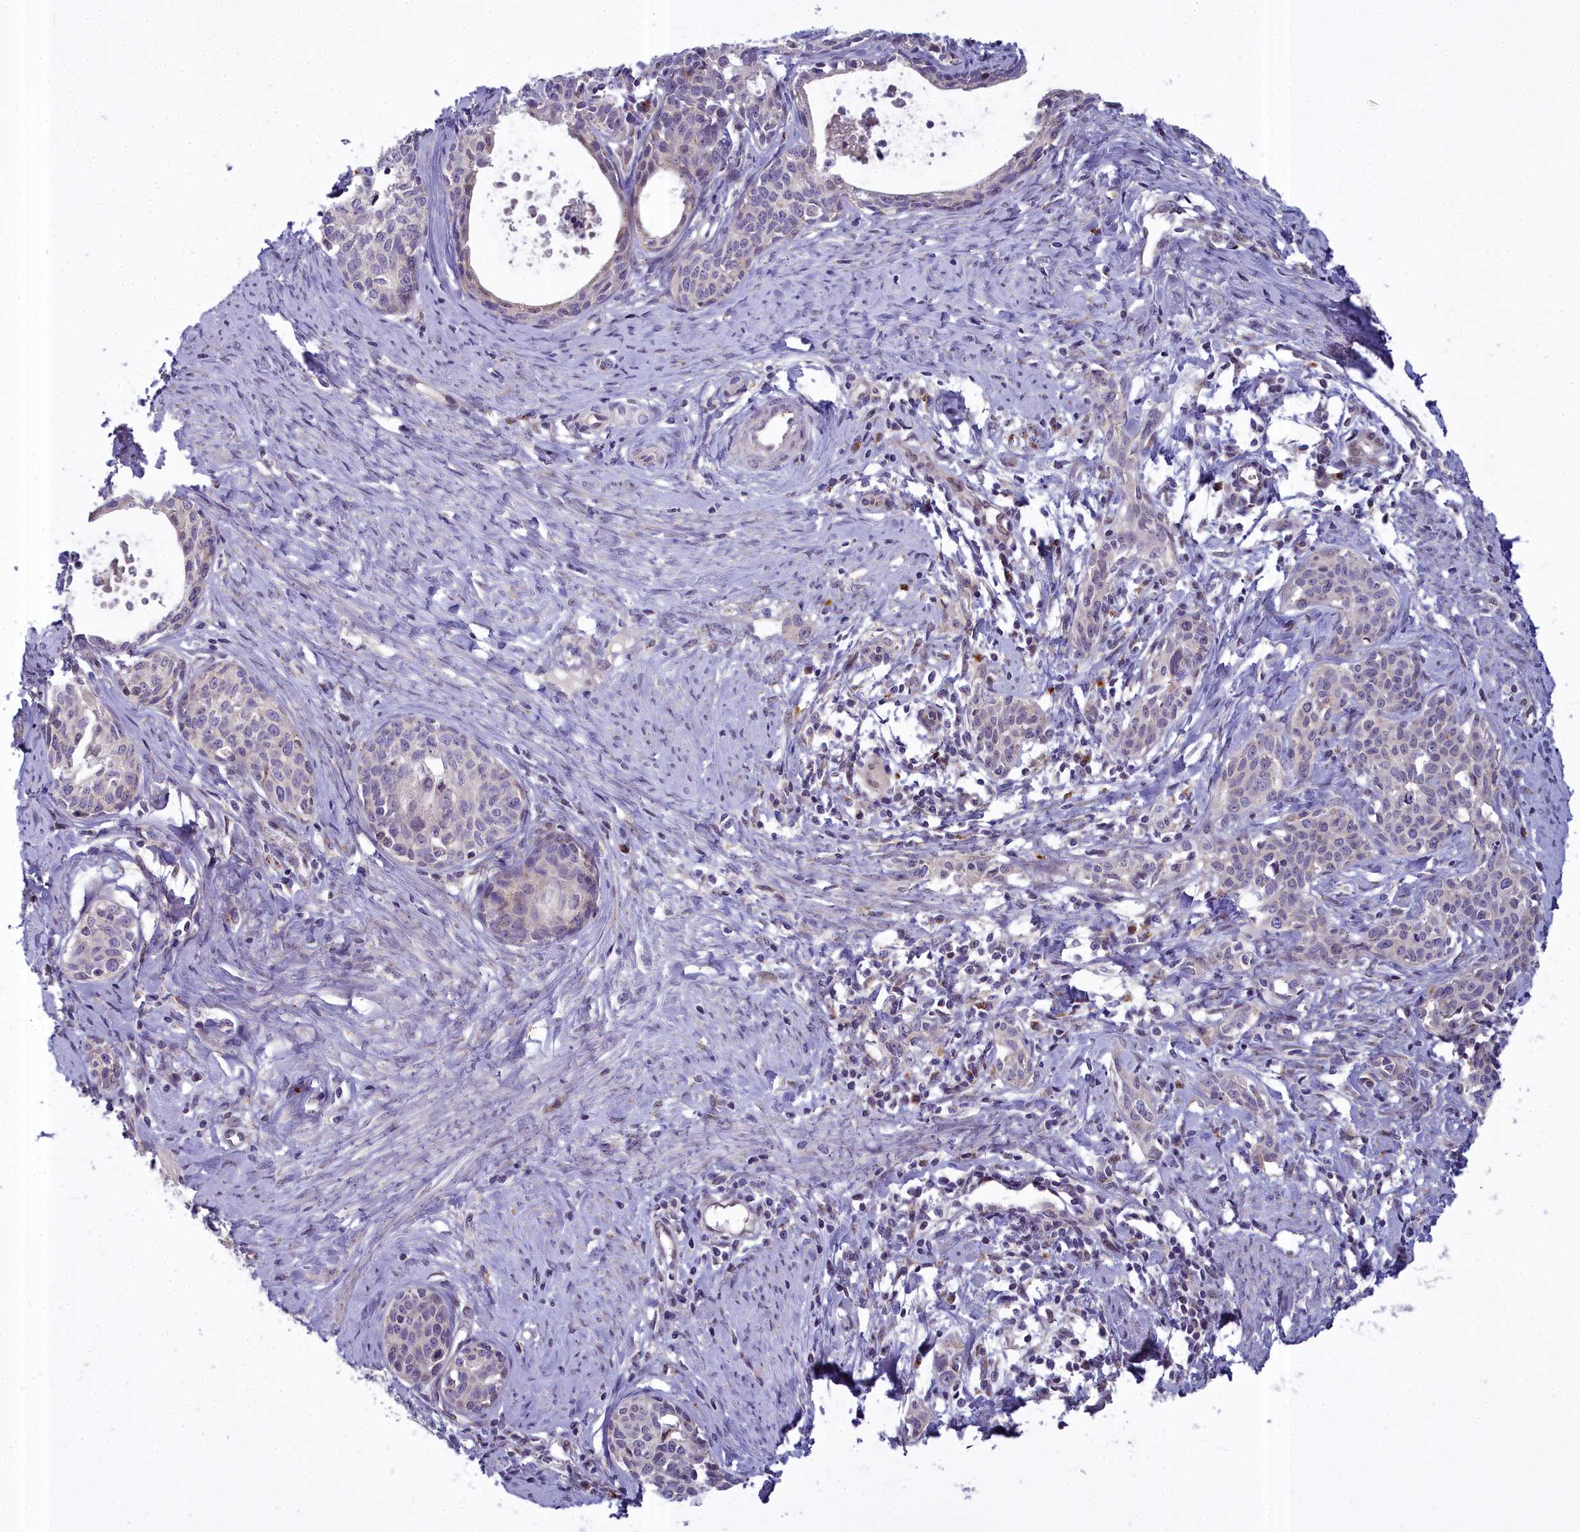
{"staining": {"intensity": "moderate", "quantity": "<25%", "location": "cytoplasmic/membranous"}, "tissue": "cervical cancer", "cell_type": "Tumor cells", "image_type": "cancer", "snomed": [{"axis": "morphology", "description": "Squamous cell carcinoma, NOS"}, {"axis": "topography", "description": "Cervix"}], "caption": "DAB immunohistochemical staining of human cervical squamous cell carcinoma shows moderate cytoplasmic/membranous protein expression in approximately <25% of tumor cells.", "gene": "WDPCP", "patient": {"sex": "female", "age": 52}}